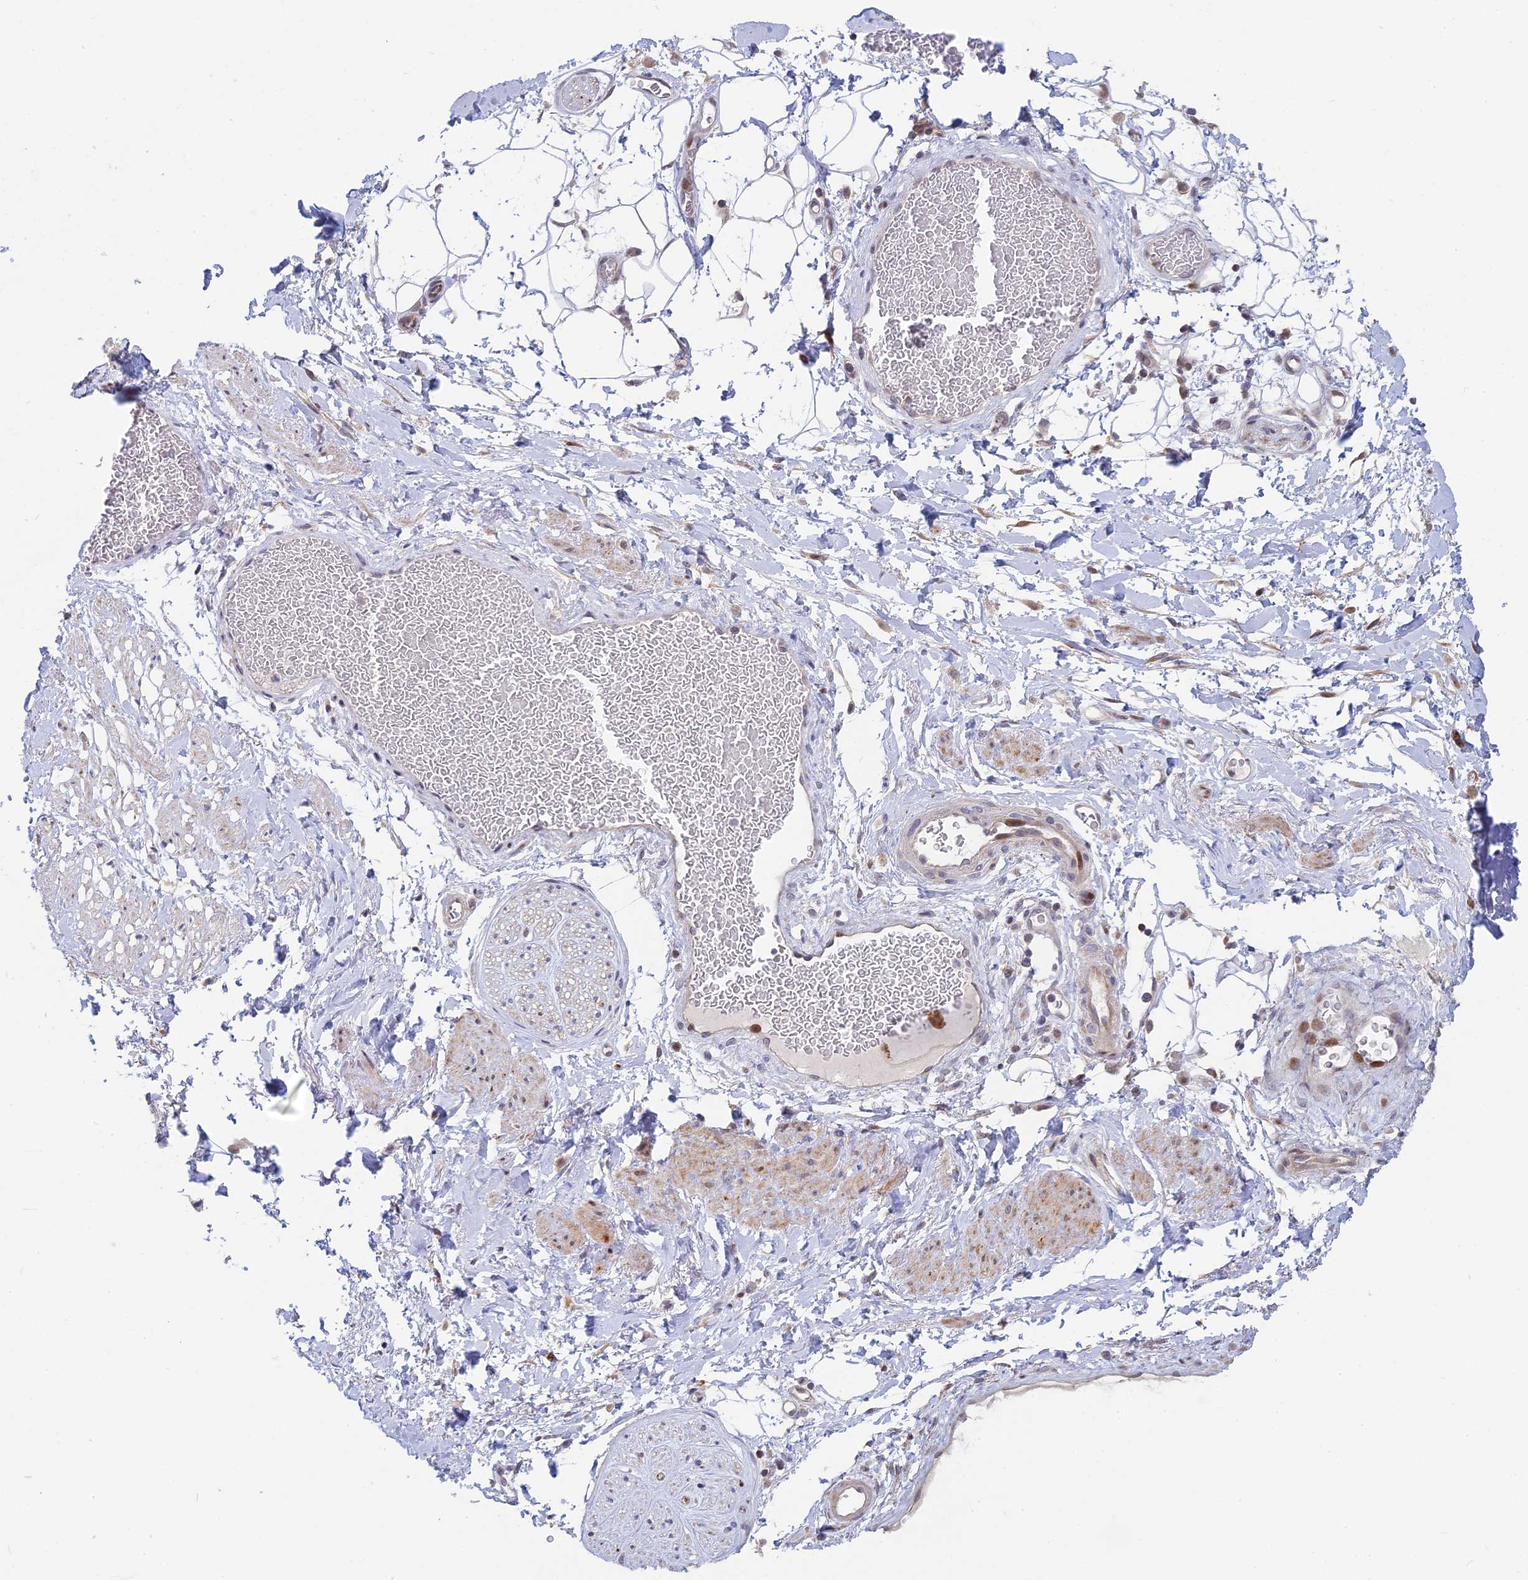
{"staining": {"intensity": "negative", "quantity": "none", "location": "none"}, "tissue": "adipose tissue", "cell_type": "Adipocytes", "image_type": "normal", "snomed": [{"axis": "morphology", "description": "Normal tissue, NOS"}, {"axis": "morphology", "description": "Adenocarcinoma, NOS"}, {"axis": "topography", "description": "Rectum"}, {"axis": "topography", "description": "Vagina"}, {"axis": "topography", "description": "Peripheral nerve tissue"}], "caption": "The IHC micrograph has no significant positivity in adipocytes of adipose tissue. (Brightfield microscopy of DAB IHC at high magnification).", "gene": "GSKIP", "patient": {"sex": "female", "age": 71}}